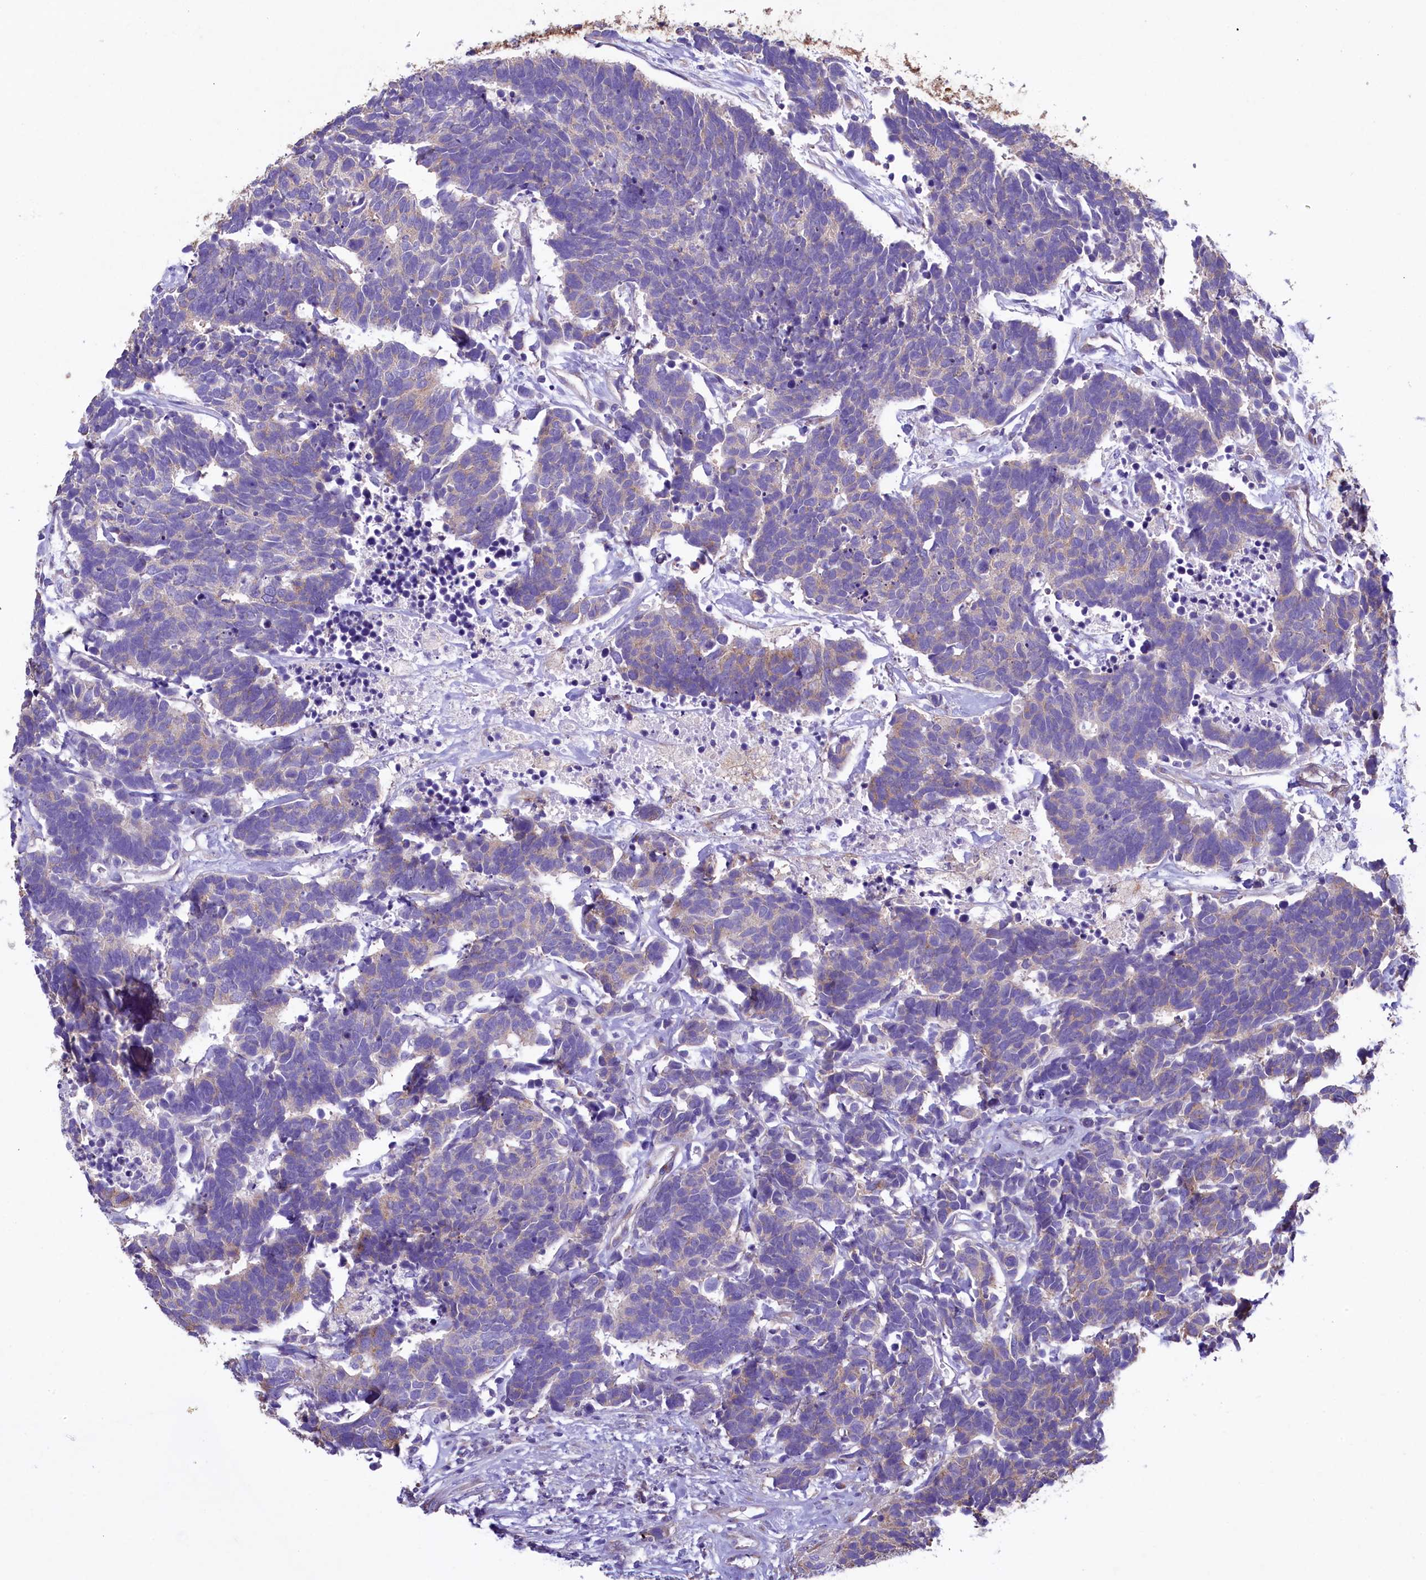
{"staining": {"intensity": "weak", "quantity": "25%-75%", "location": "cytoplasmic/membranous"}, "tissue": "carcinoid", "cell_type": "Tumor cells", "image_type": "cancer", "snomed": [{"axis": "morphology", "description": "Carcinoma, NOS"}, {"axis": "morphology", "description": "Carcinoid, malignant, NOS"}, {"axis": "topography", "description": "Urinary bladder"}], "caption": "Protein staining of carcinoma tissue shows weak cytoplasmic/membranous expression in about 25%-75% of tumor cells.", "gene": "GPR21", "patient": {"sex": "male", "age": 57}}